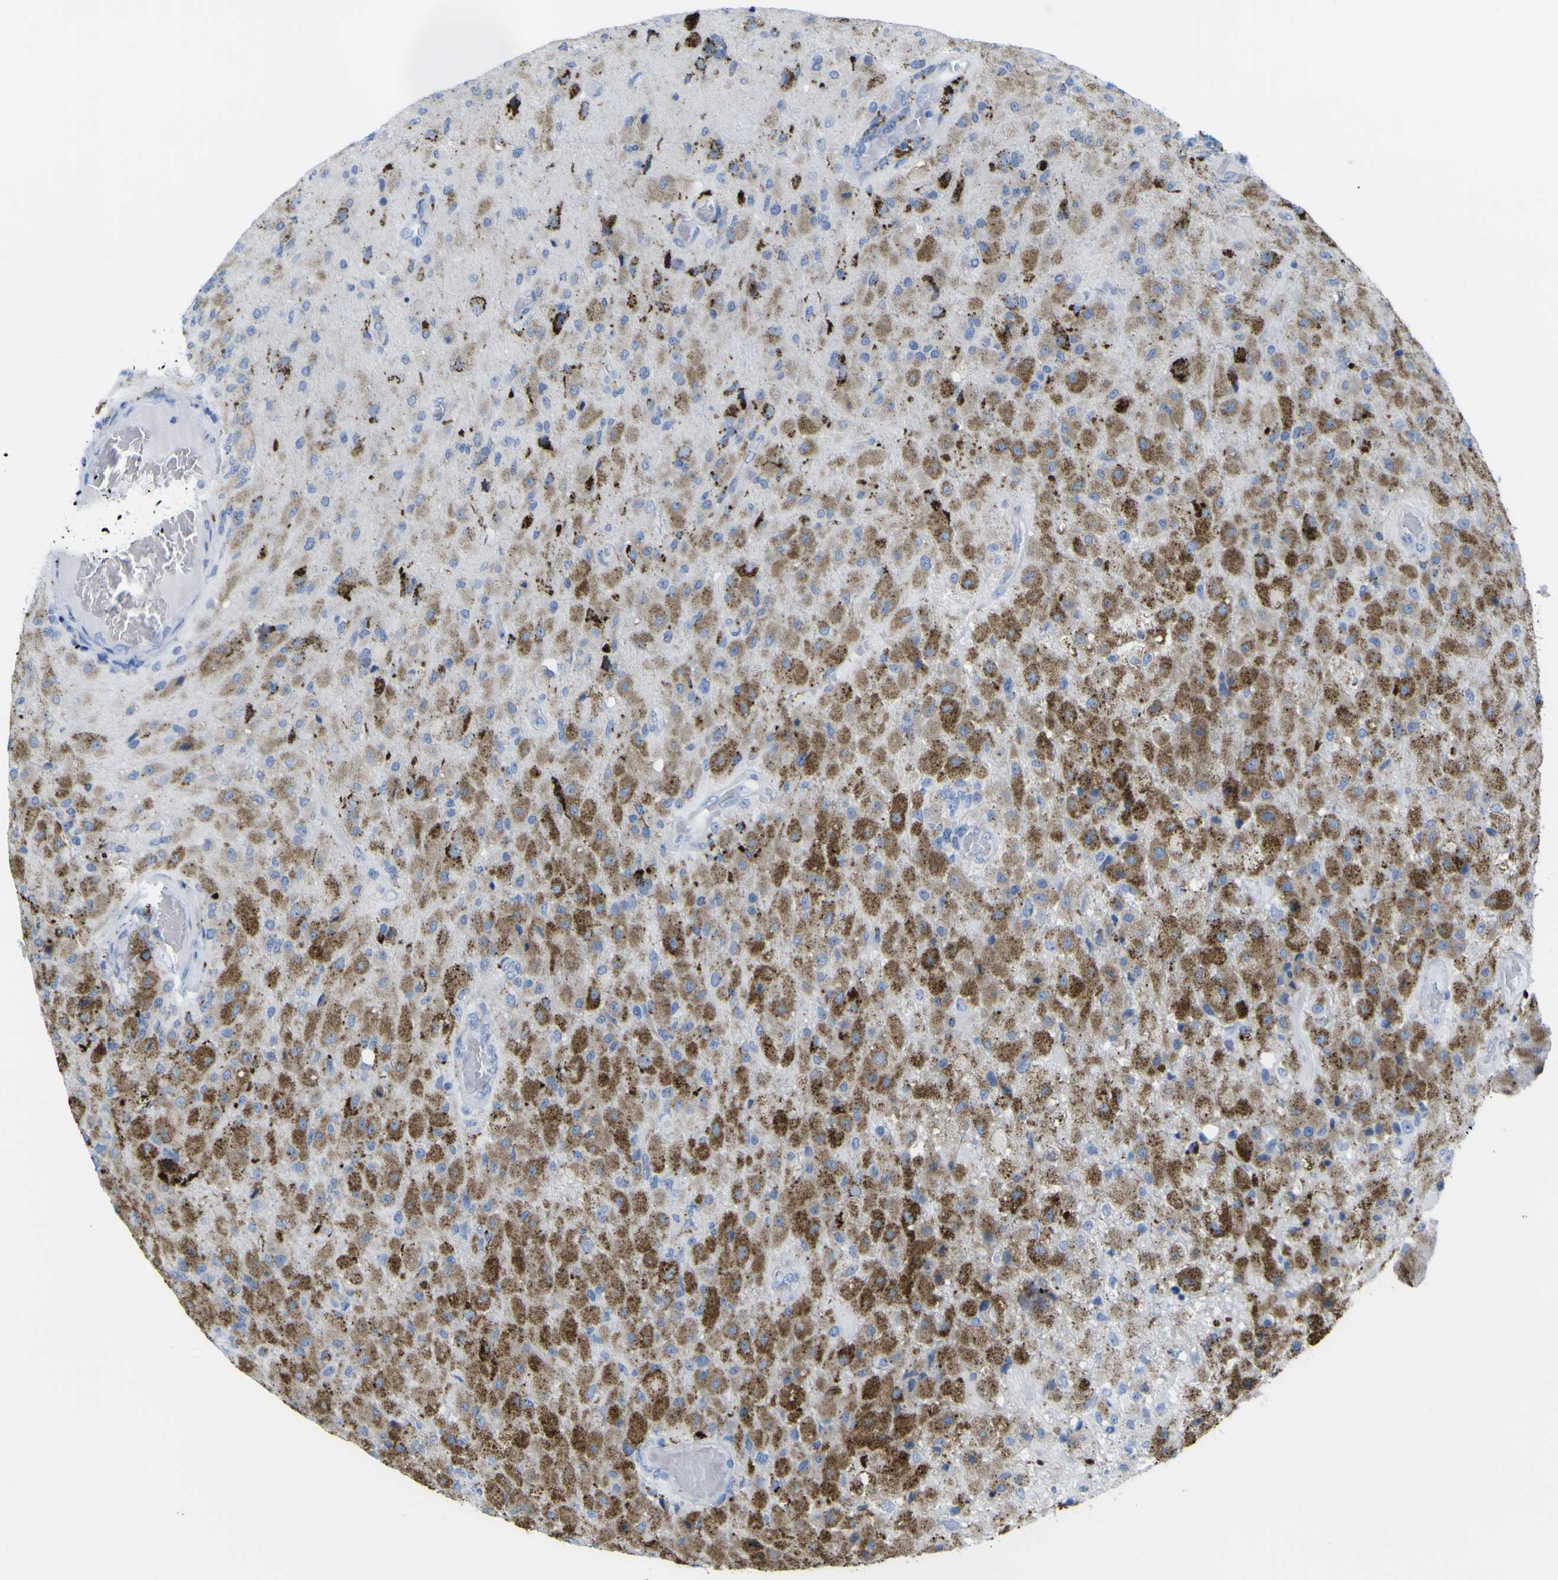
{"staining": {"intensity": "moderate", "quantity": "25%-75%", "location": "cytoplasmic/membranous"}, "tissue": "glioma", "cell_type": "Tumor cells", "image_type": "cancer", "snomed": [{"axis": "morphology", "description": "Normal tissue, NOS"}, {"axis": "morphology", "description": "Glioma, malignant, High grade"}, {"axis": "topography", "description": "Cerebral cortex"}], "caption": "Protein expression analysis of malignant glioma (high-grade) demonstrates moderate cytoplasmic/membranous positivity in approximately 25%-75% of tumor cells.", "gene": "PLD3", "patient": {"sex": "male", "age": 77}}